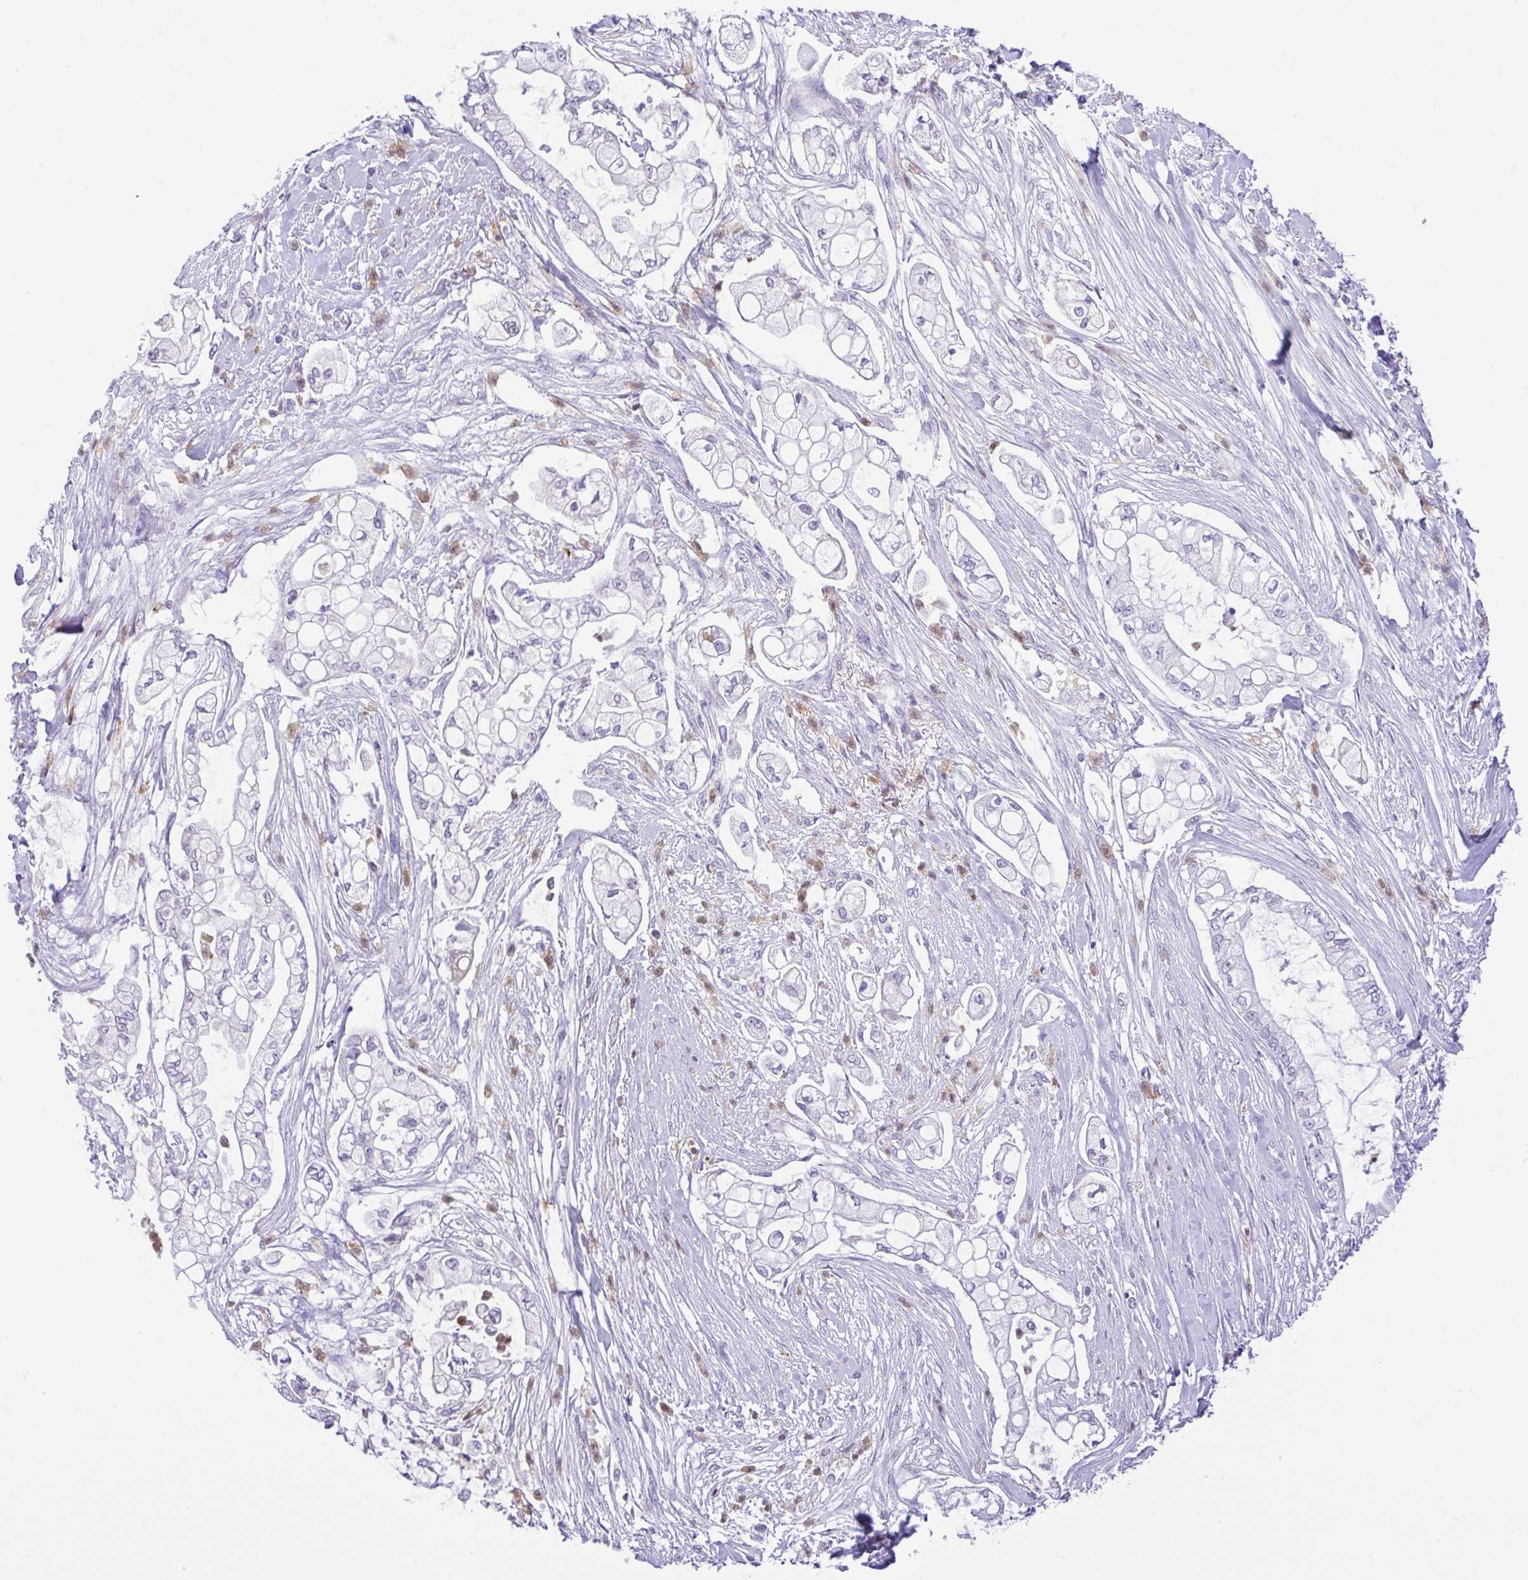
{"staining": {"intensity": "negative", "quantity": "none", "location": "none"}, "tissue": "pancreatic cancer", "cell_type": "Tumor cells", "image_type": "cancer", "snomed": [{"axis": "morphology", "description": "Adenocarcinoma, NOS"}, {"axis": "topography", "description": "Pancreas"}], "caption": "A high-resolution image shows immunohistochemistry (IHC) staining of pancreatic cancer (adenocarcinoma), which demonstrates no significant positivity in tumor cells. (DAB (3,3'-diaminobenzidine) IHC, high magnification).", "gene": "NCF1", "patient": {"sex": "female", "age": 69}}